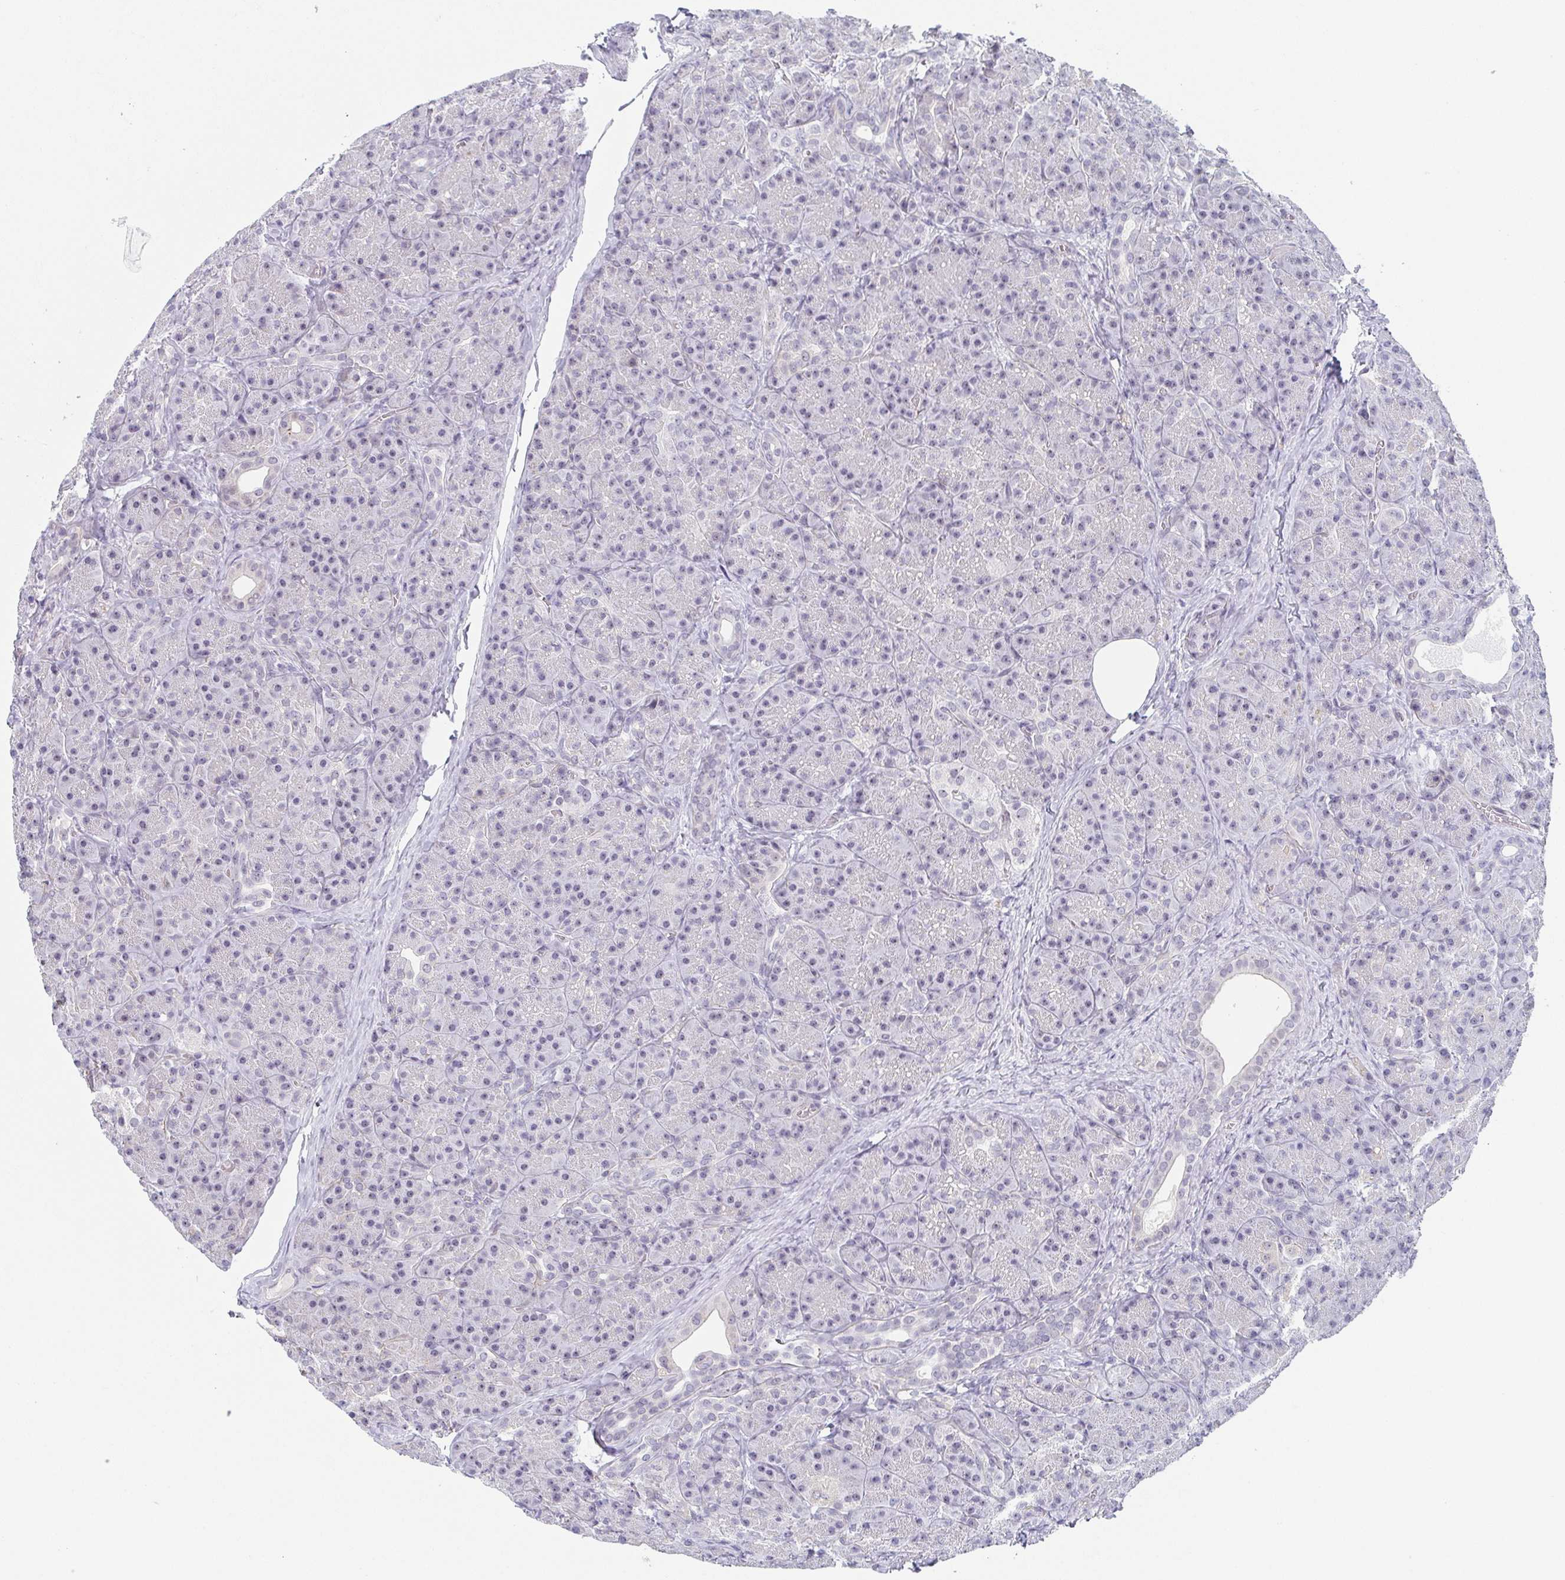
{"staining": {"intensity": "negative", "quantity": "none", "location": "none"}, "tissue": "pancreas", "cell_type": "Exocrine glandular cells", "image_type": "normal", "snomed": [{"axis": "morphology", "description": "Normal tissue, NOS"}, {"axis": "topography", "description": "Pancreas"}], "caption": "This histopathology image is of benign pancreas stained with immunohistochemistry to label a protein in brown with the nuclei are counter-stained blue. There is no staining in exocrine glandular cells.", "gene": "EXOSC7", "patient": {"sex": "male", "age": 57}}